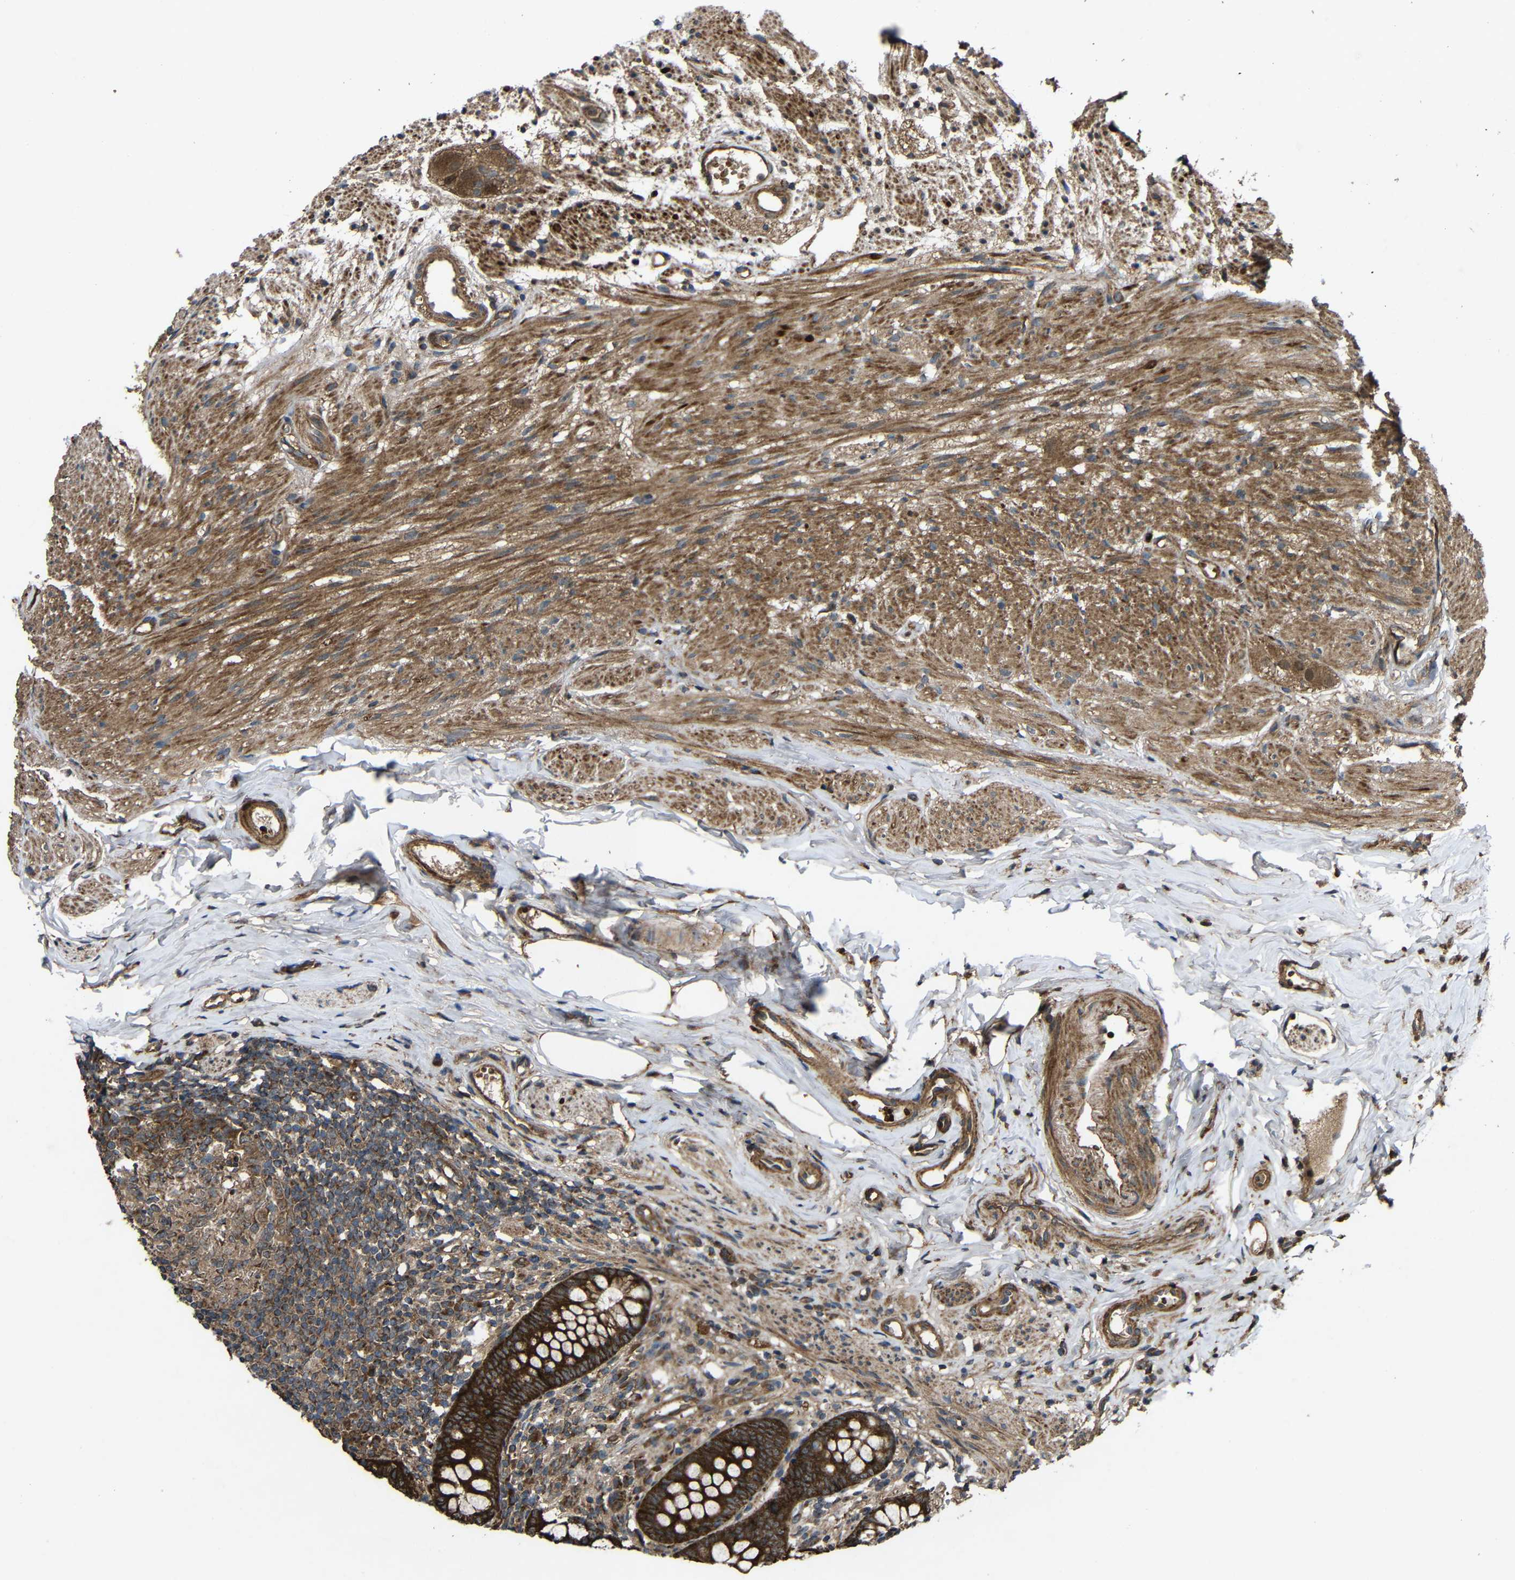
{"staining": {"intensity": "strong", "quantity": ">75%", "location": "cytoplasmic/membranous"}, "tissue": "appendix", "cell_type": "Glandular cells", "image_type": "normal", "snomed": [{"axis": "morphology", "description": "Normal tissue, NOS"}, {"axis": "topography", "description": "Appendix"}], "caption": "Appendix stained for a protein displays strong cytoplasmic/membranous positivity in glandular cells. Using DAB (brown) and hematoxylin (blue) stains, captured at high magnification using brightfield microscopy.", "gene": "C1GALT1", "patient": {"sex": "female", "age": 77}}